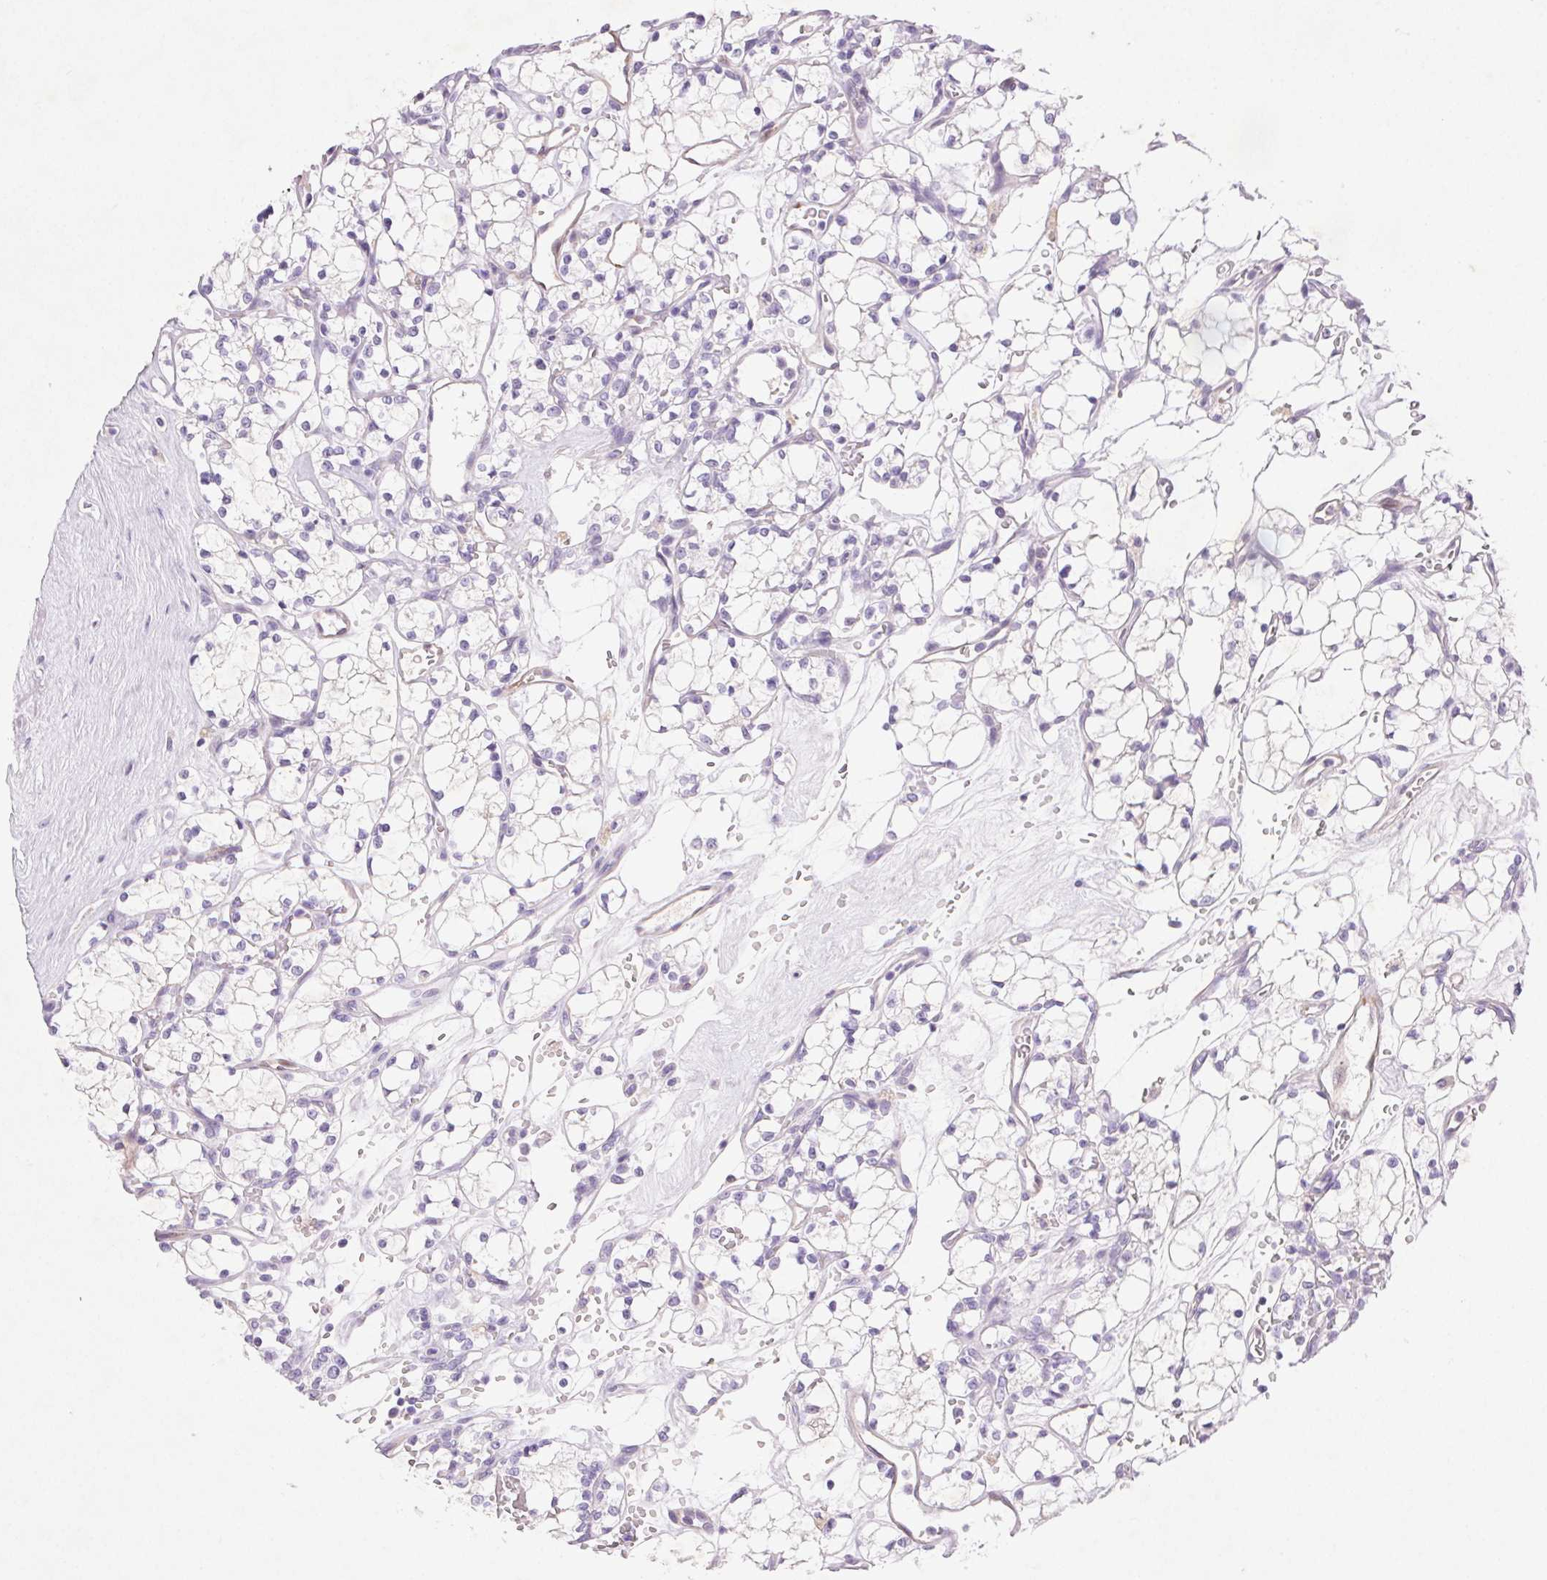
{"staining": {"intensity": "negative", "quantity": "none", "location": "none"}, "tissue": "renal cancer", "cell_type": "Tumor cells", "image_type": "cancer", "snomed": [{"axis": "morphology", "description": "Adenocarcinoma, NOS"}, {"axis": "topography", "description": "Kidney"}], "caption": "Photomicrograph shows no significant protein expression in tumor cells of renal adenocarcinoma. The staining is performed using DAB brown chromogen with nuclei counter-stained in using hematoxylin.", "gene": "ARHGAP11B", "patient": {"sex": "female", "age": 69}}